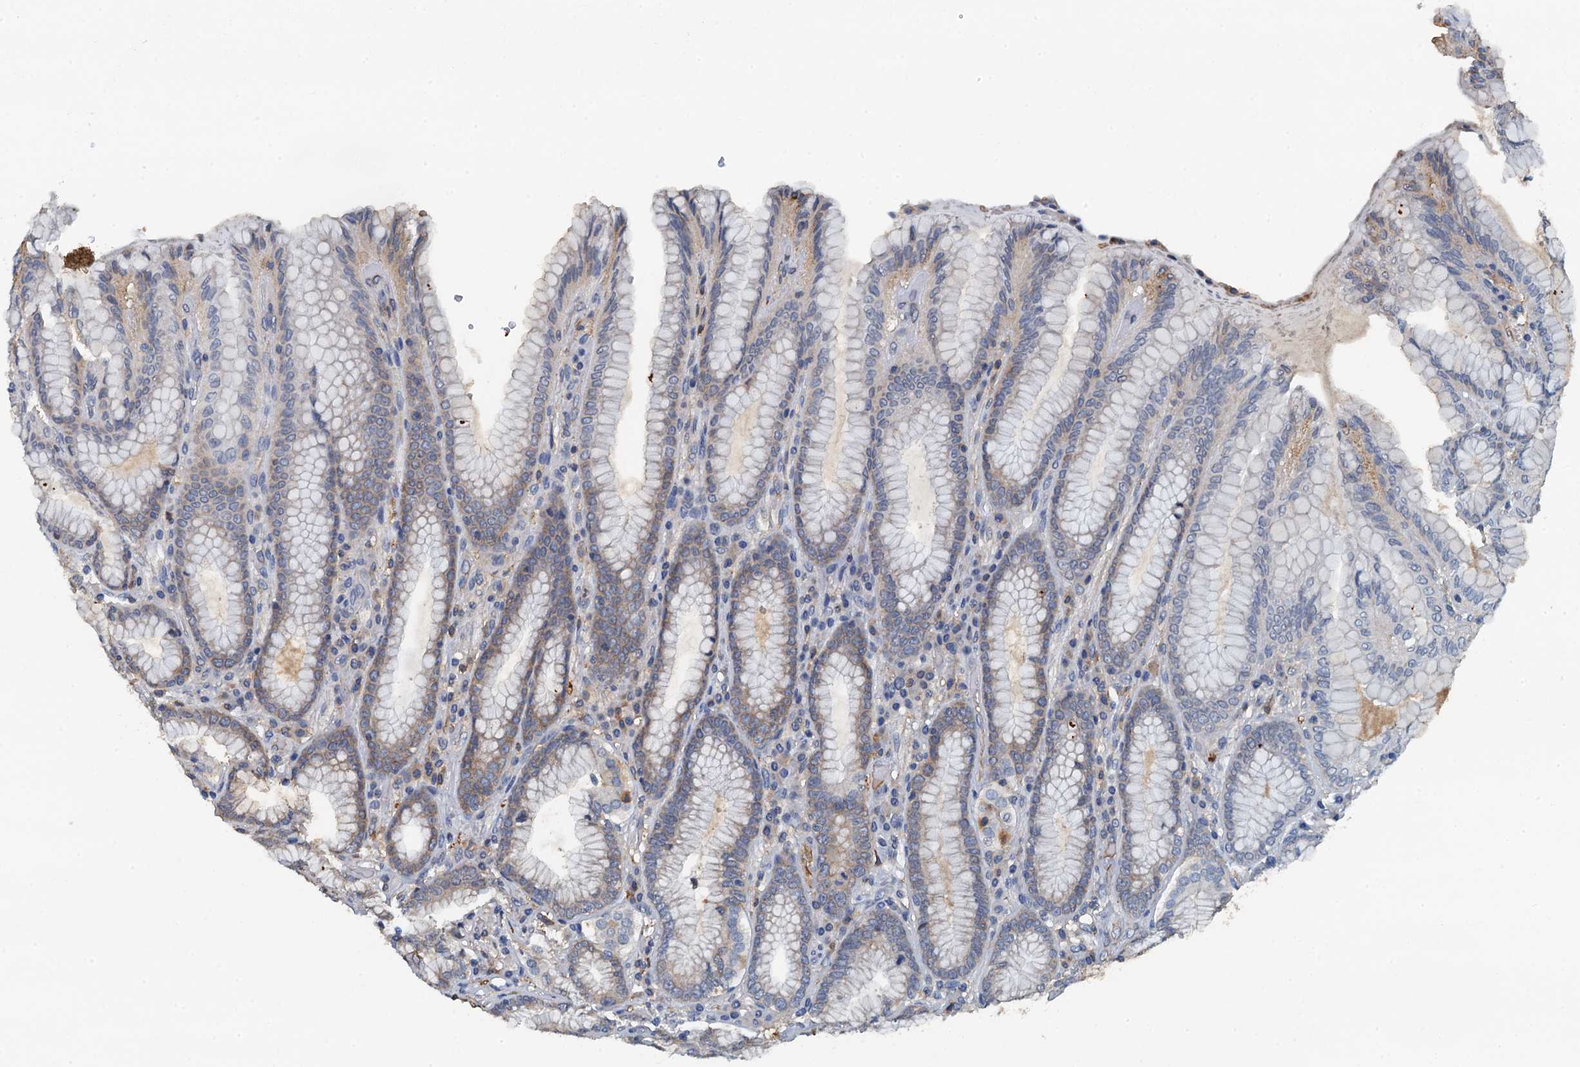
{"staining": {"intensity": "weak", "quantity": "<25%", "location": "cytoplasmic/membranous"}, "tissue": "stomach", "cell_type": "Glandular cells", "image_type": "normal", "snomed": [{"axis": "morphology", "description": "Normal tissue, NOS"}, {"axis": "topography", "description": "Stomach, upper"}, {"axis": "topography", "description": "Stomach, lower"}], "caption": "An immunohistochemistry (IHC) histopathology image of benign stomach is shown. There is no staining in glandular cells of stomach.", "gene": "LSM14B", "patient": {"sex": "female", "age": 76}}